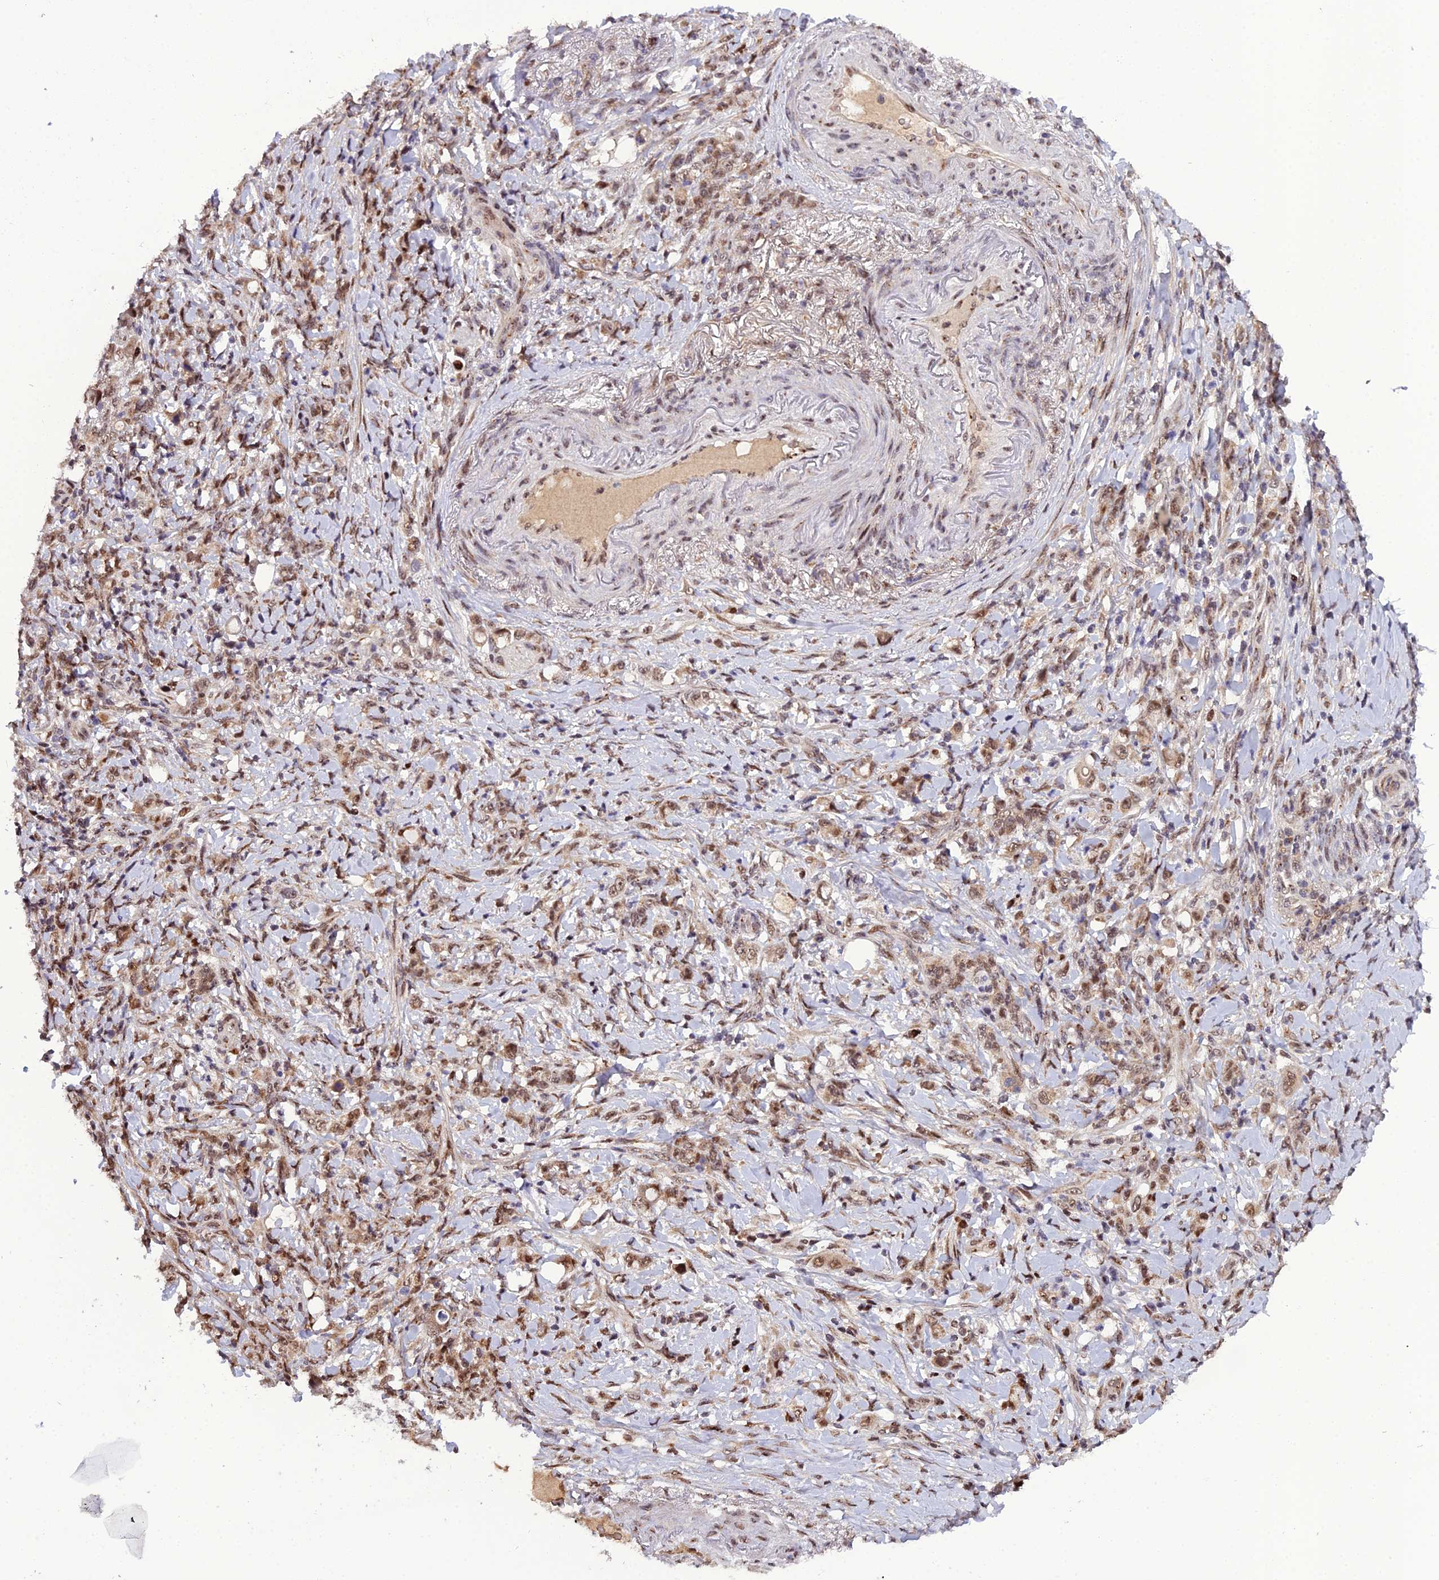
{"staining": {"intensity": "moderate", "quantity": ">75%", "location": "nuclear"}, "tissue": "stomach cancer", "cell_type": "Tumor cells", "image_type": "cancer", "snomed": [{"axis": "morphology", "description": "Normal tissue, NOS"}, {"axis": "morphology", "description": "Adenocarcinoma, NOS"}, {"axis": "topography", "description": "Stomach"}], "caption": "This photomicrograph displays IHC staining of human stomach cancer (adenocarcinoma), with medium moderate nuclear staining in approximately >75% of tumor cells.", "gene": "ARL2", "patient": {"sex": "female", "age": 79}}